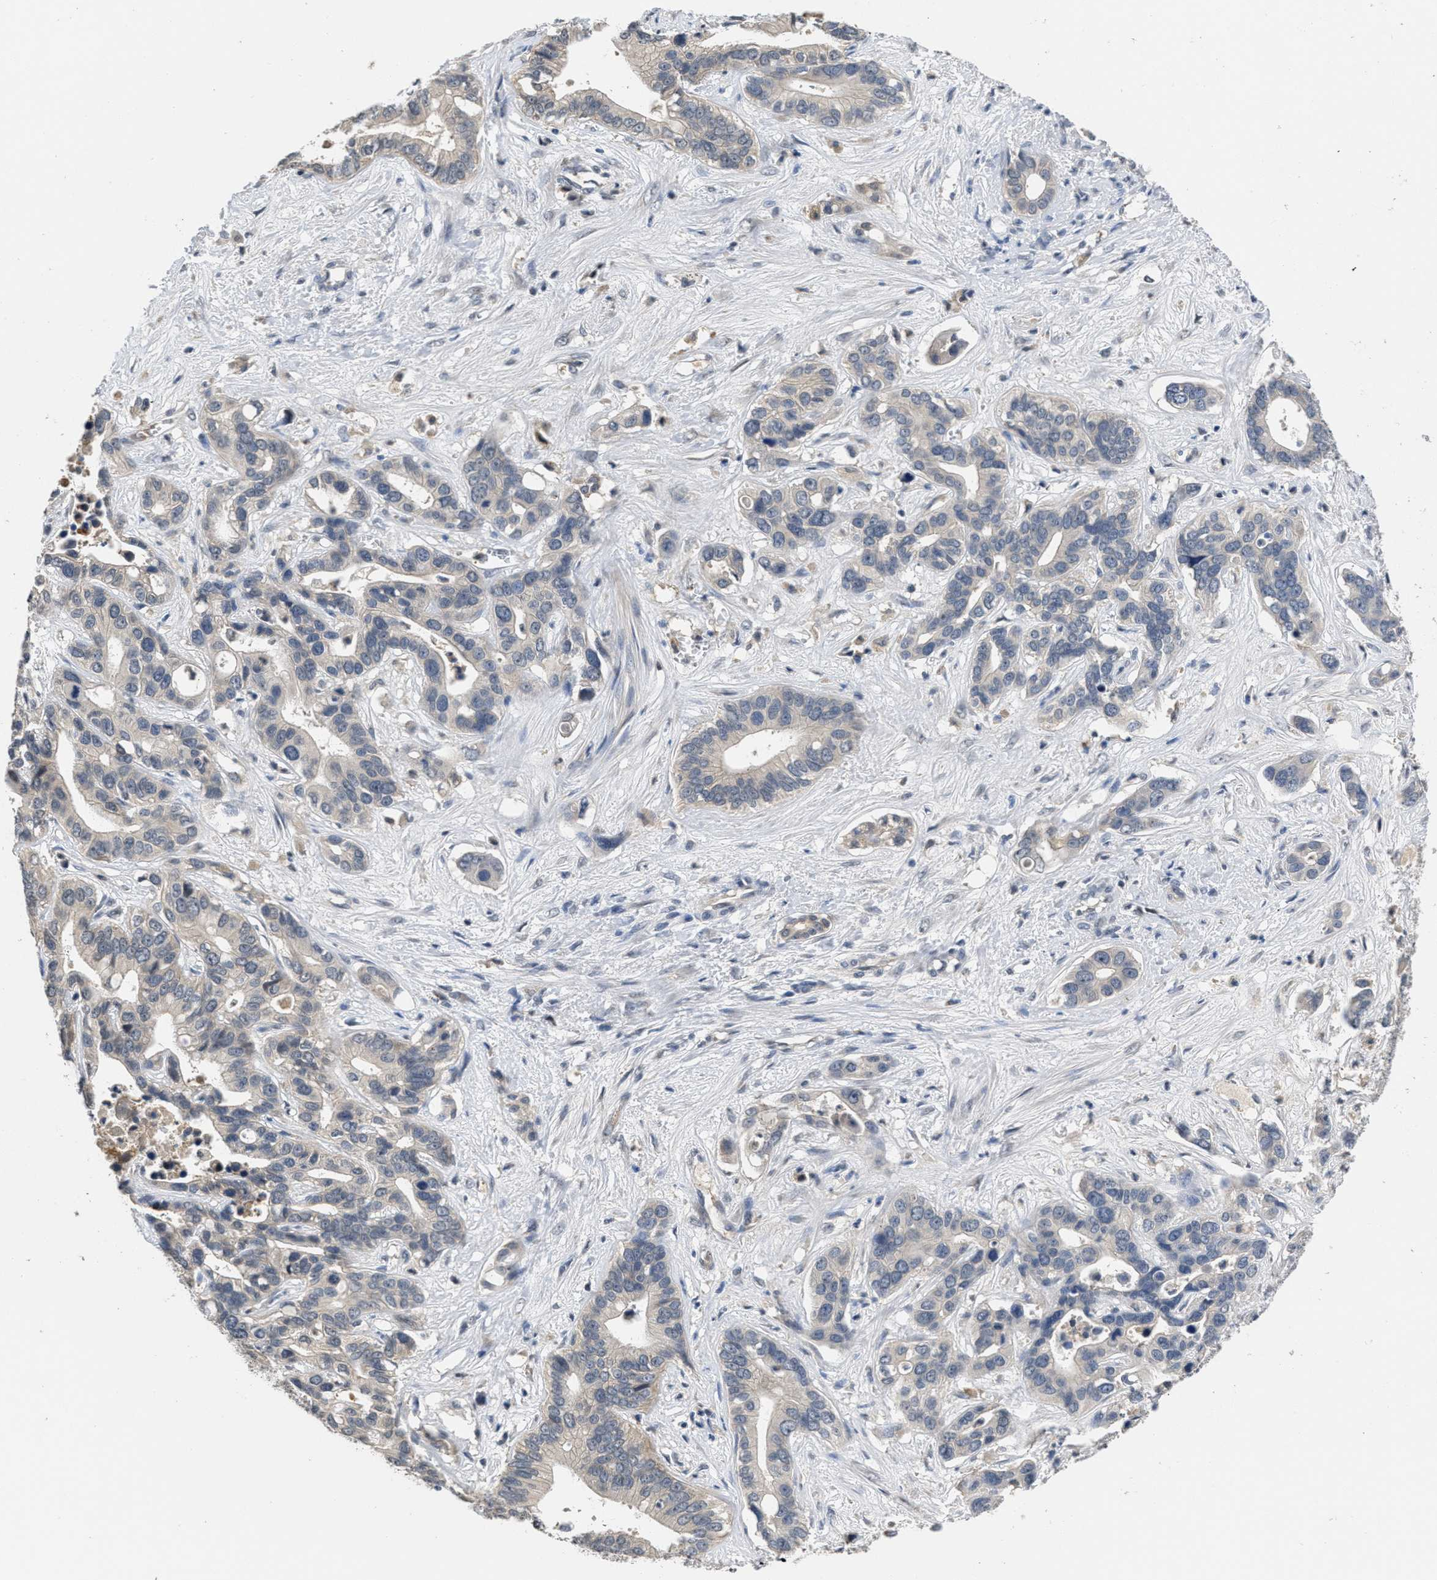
{"staining": {"intensity": "weak", "quantity": "<25%", "location": "cytoplasmic/membranous"}, "tissue": "liver cancer", "cell_type": "Tumor cells", "image_type": "cancer", "snomed": [{"axis": "morphology", "description": "Cholangiocarcinoma"}, {"axis": "topography", "description": "Liver"}], "caption": "High magnification brightfield microscopy of liver cholangiocarcinoma stained with DAB (brown) and counterstained with hematoxylin (blue): tumor cells show no significant expression.", "gene": "ANGPT1", "patient": {"sex": "female", "age": 65}}